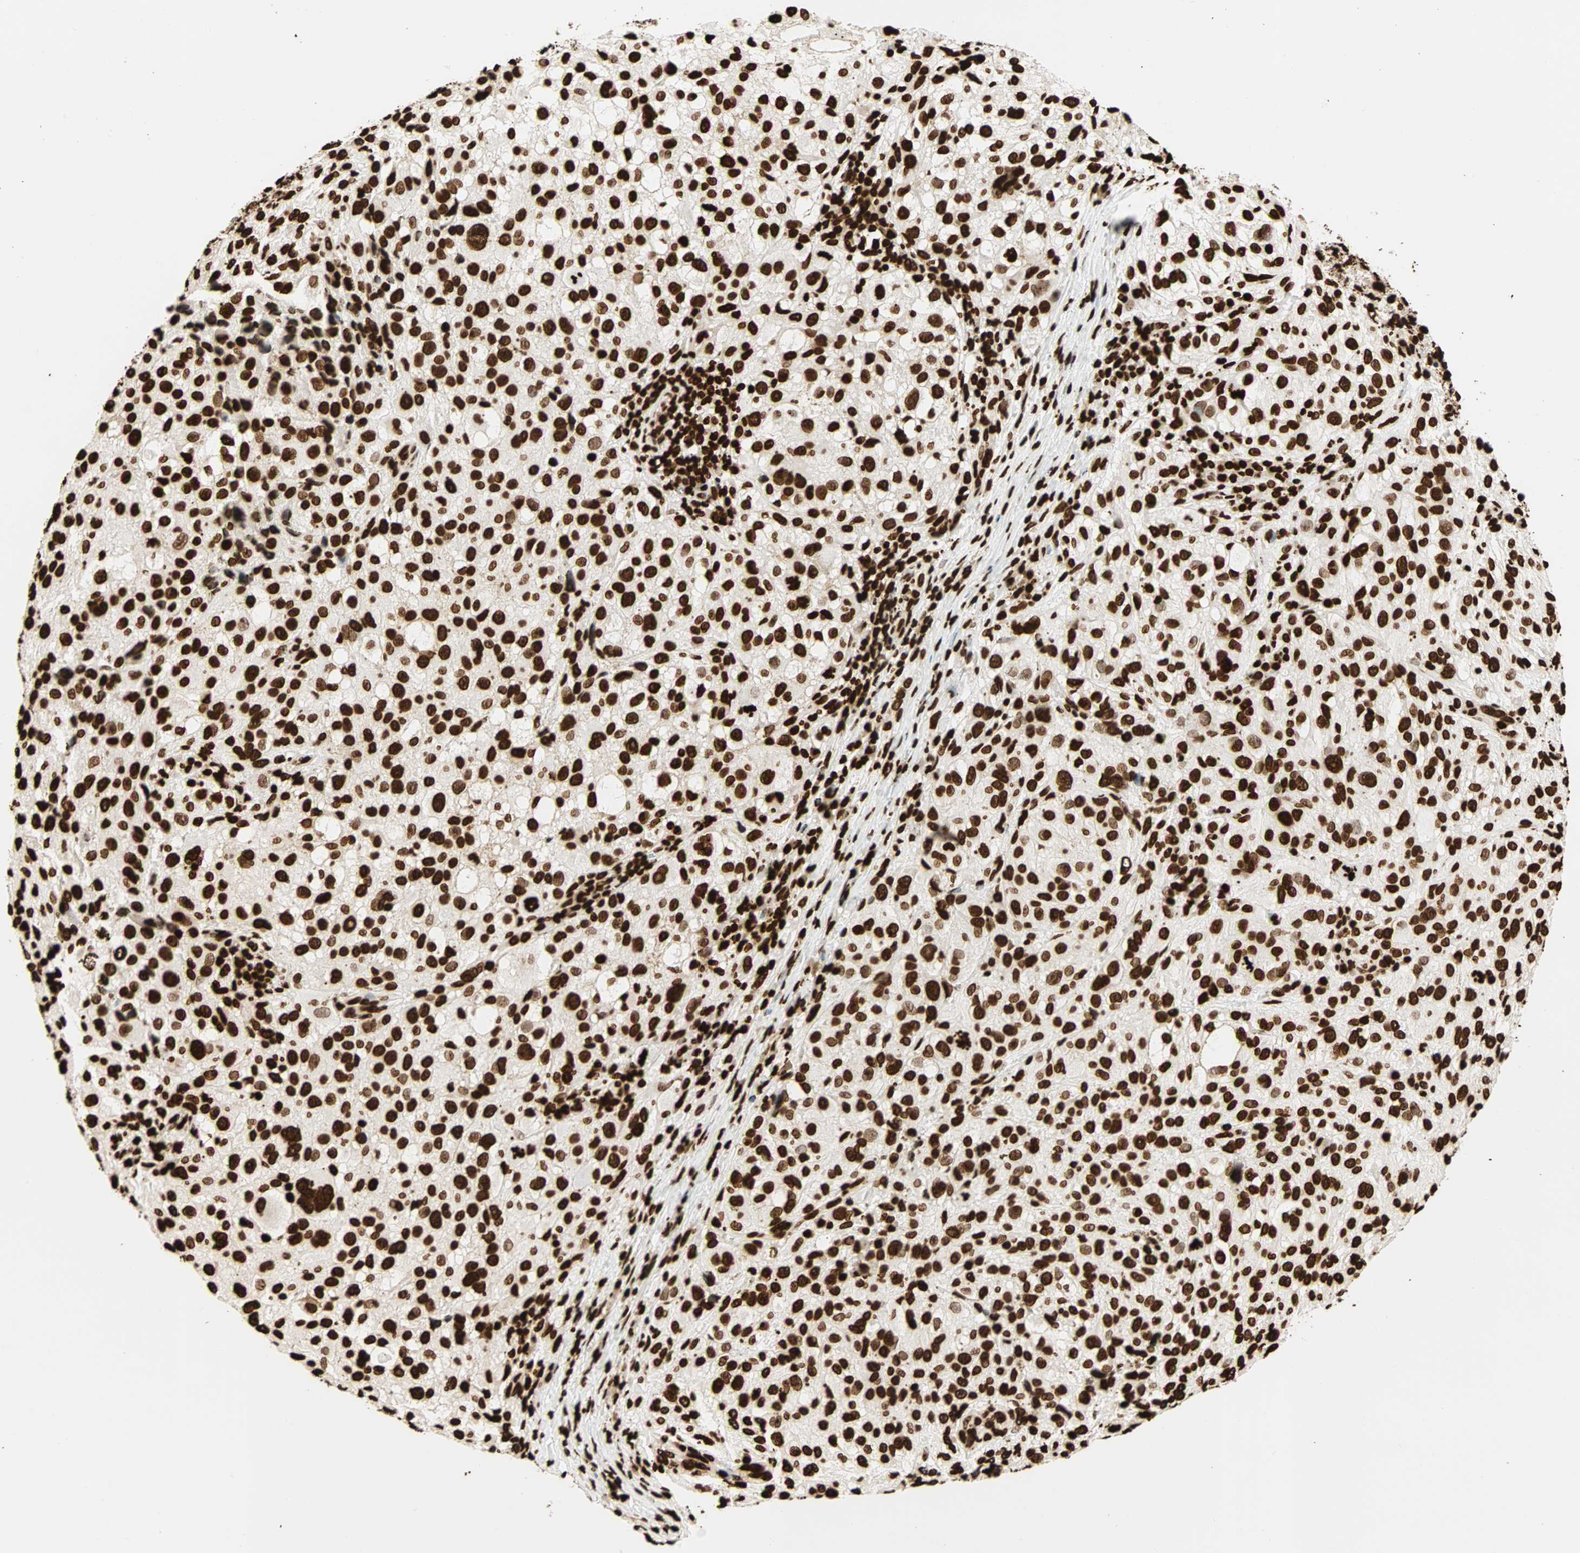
{"staining": {"intensity": "strong", "quantity": ">75%", "location": "nuclear"}, "tissue": "melanoma", "cell_type": "Tumor cells", "image_type": "cancer", "snomed": [{"axis": "morphology", "description": "Necrosis, NOS"}, {"axis": "morphology", "description": "Malignant melanoma, NOS"}, {"axis": "topography", "description": "Skin"}], "caption": "A high-resolution micrograph shows immunohistochemistry staining of malignant melanoma, which exhibits strong nuclear expression in approximately >75% of tumor cells.", "gene": "GLI2", "patient": {"sex": "female", "age": 87}}